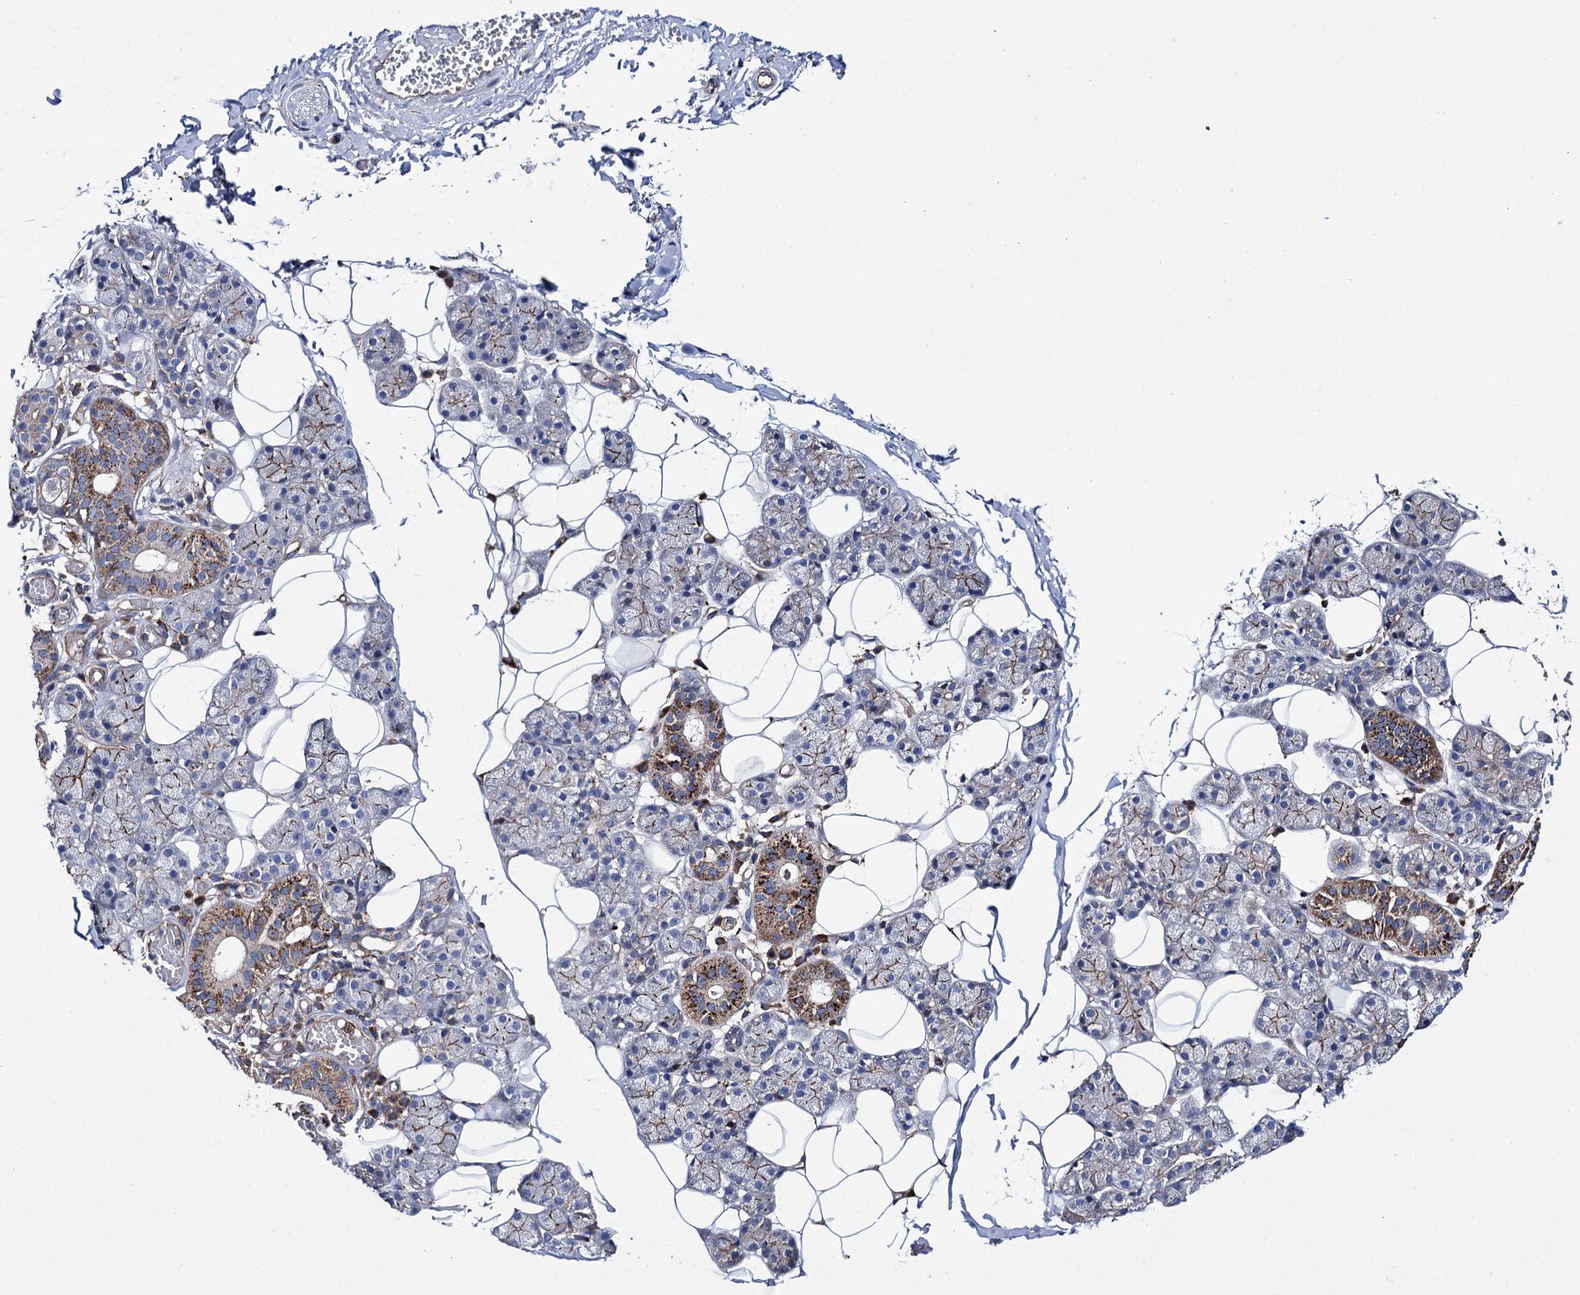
{"staining": {"intensity": "strong", "quantity": "<25%", "location": "cytoplasmic/membranous"}, "tissue": "salivary gland", "cell_type": "Glandular cells", "image_type": "normal", "snomed": [{"axis": "morphology", "description": "Normal tissue, NOS"}, {"axis": "topography", "description": "Salivary gland"}], "caption": "Benign salivary gland shows strong cytoplasmic/membranous staining in approximately <25% of glandular cells The staining was performed using DAB (3,3'-diaminobenzidine) to visualize the protein expression in brown, while the nuclei were stained in blue with hematoxylin (Magnification: 20x)..", "gene": "SCPEP1", "patient": {"sex": "female", "age": 33}}